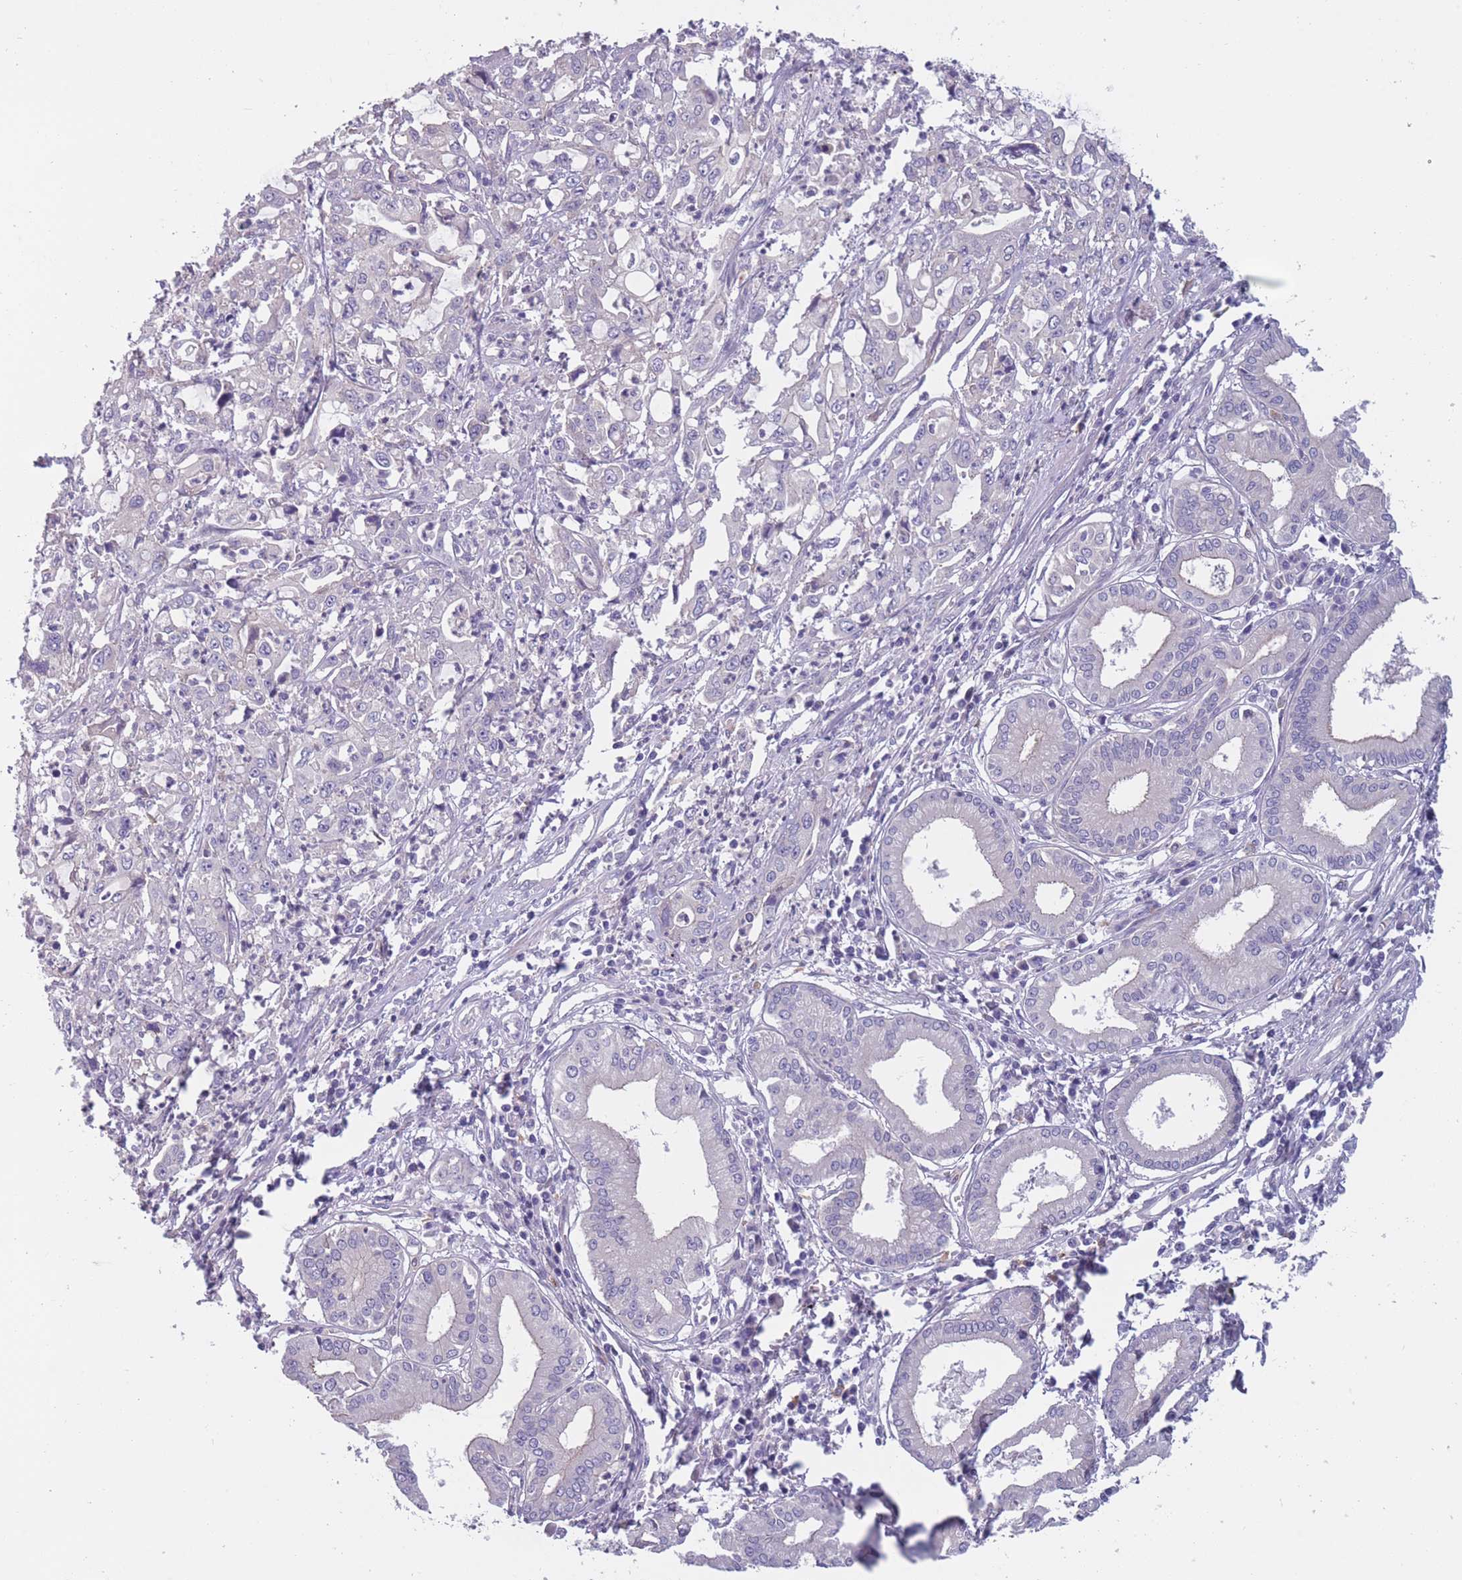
{"staining": {"intensity": "negative", "quantity": "none", "location": "none"}, "tissue": "pancreatic cancer", "cell_type": "Tumor cells", "image_type": "cancer", "snomed": [{"axis": "morphology", "description": "Adenocarcinoma, NOS"}, {"axis": "topography", "description": "Pancreas"}], "caption": "The micrograph shows no significant staining in tumor cells of pancreatic cancer.", "gene": "FAM83F", "patient": {"sex": "female", "age": 61}}